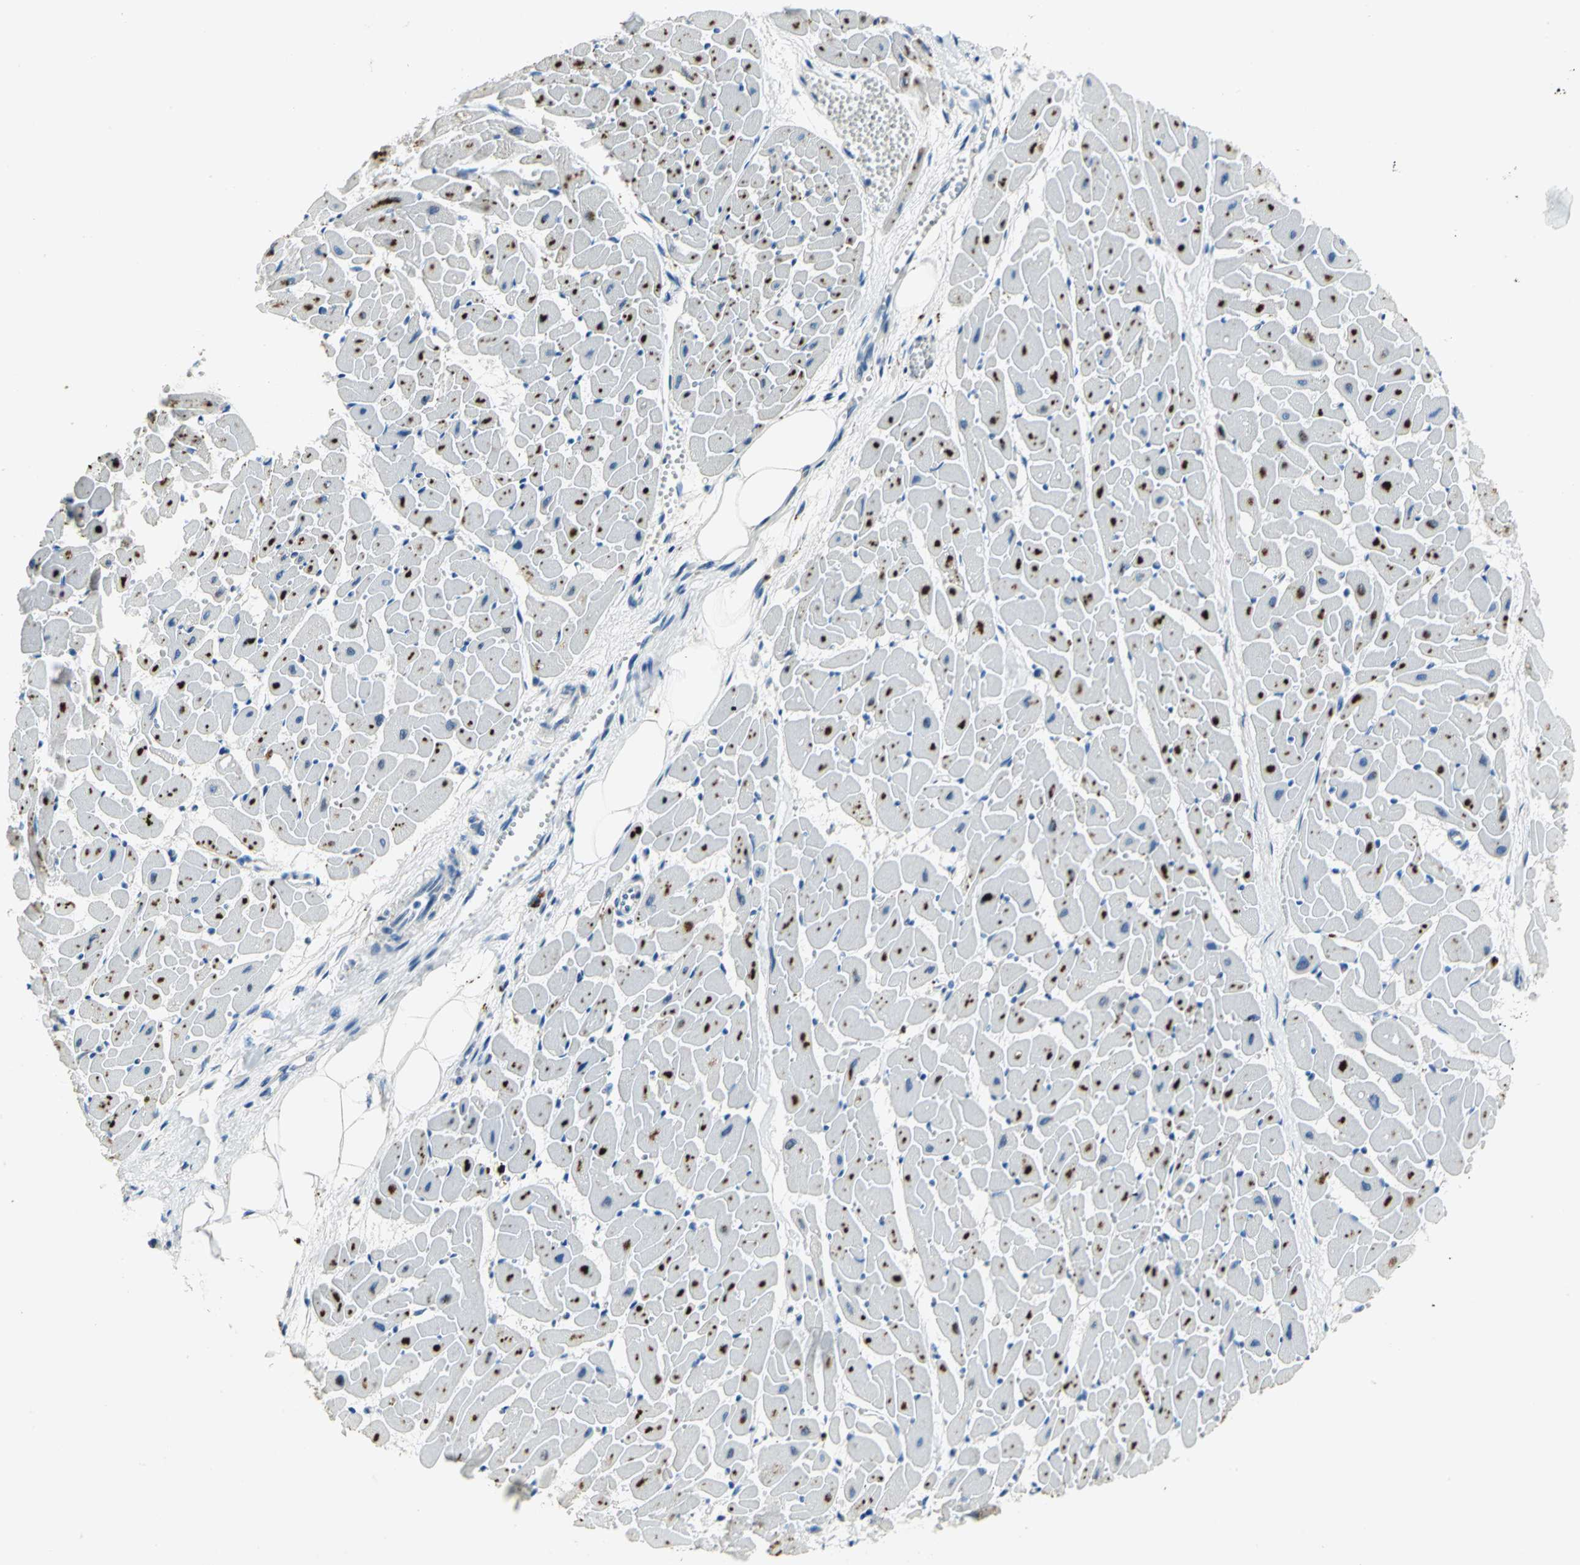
{"staining": {"intensity": "strong", "quantity": ">75%", "location": "cytoplasmic/membranous"}, "tissue": "heart muscle", "cell_type": "Cardiomyocytes", "image_type": "normal", "snomed": [{"axis": "morphology", "description": "Normal tissue, NOS"}, {"axis": "topography", "description": "Heart"}], "caption": "IHC staining of normal heart muscle, which shows high levels of strong cytoplasmic/membranous positivity in approximately >75% of cardiomyocytes indicating strong cytoplasmic/membranous protein expression. The staining was performed using DAB (3,3'-diaminobenzidine) (brown) for protein detection and nuclei were counterstained in hematoxylin (blue).", "gene": "RAD17", "patient": {"sex": "female", "age": 19}}